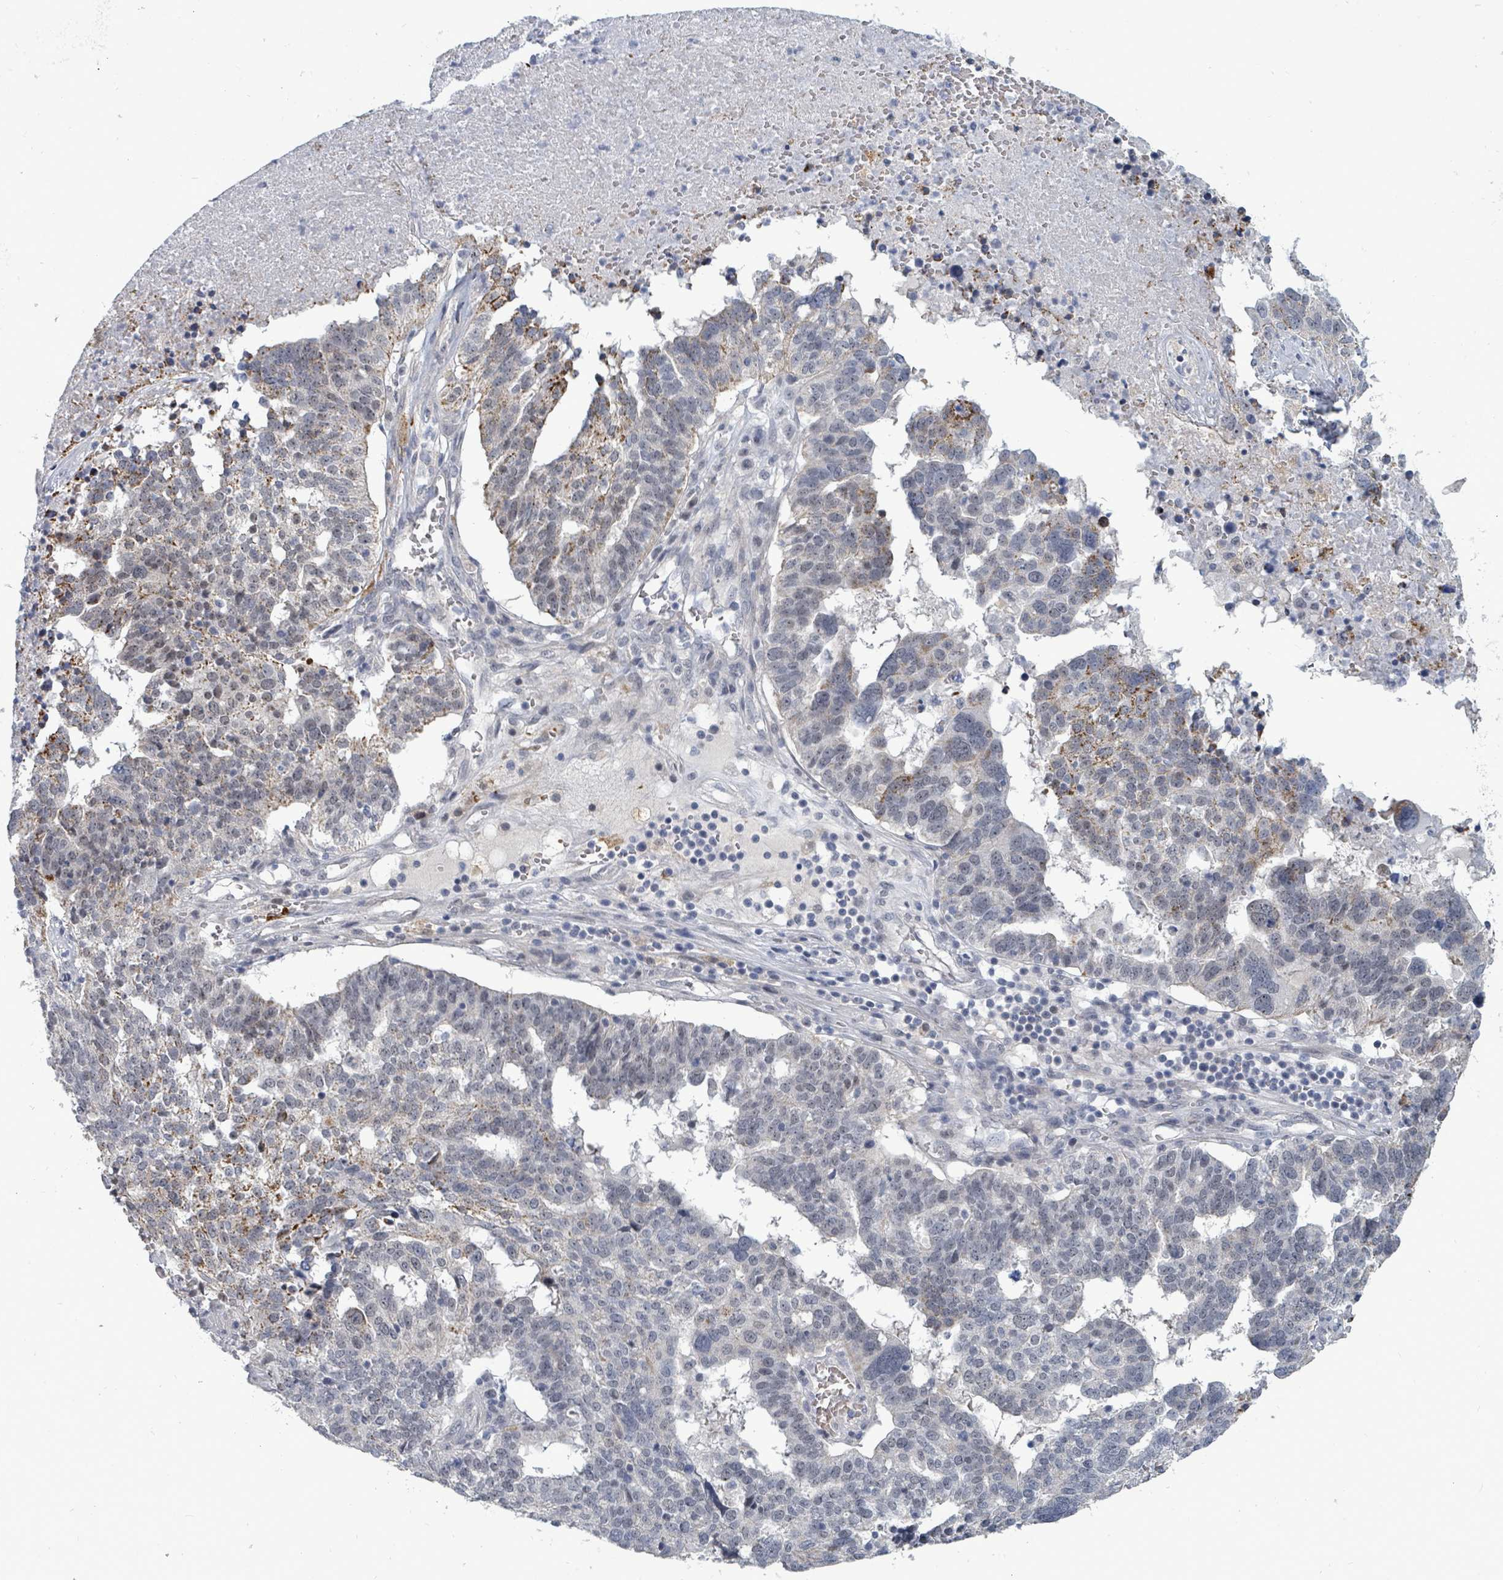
{"staining": {"intensity": "negative", "quantity": "none", "location": "none"}, "tissue": "ovarian cancer", "cell_type": "Tumor cells", "image_type": "cancer", "snomed": [{"axis": "morphology", "description": "Cystadenocarcinoma, serous, NOS"}, {"axis": "topography", "description": "Ovary"}], "caption": "High magnification brightfield microscopy of ovarian cancer (serous cystadenocarcinoma) stained with DAB (3,3'-diaminobenzidine) (brown) and counterstained with hematoxylin (blue): tumor cells show no significant staining.", "gene": "TRDMT1", "patient": {"sex": "female", "age": 59}}